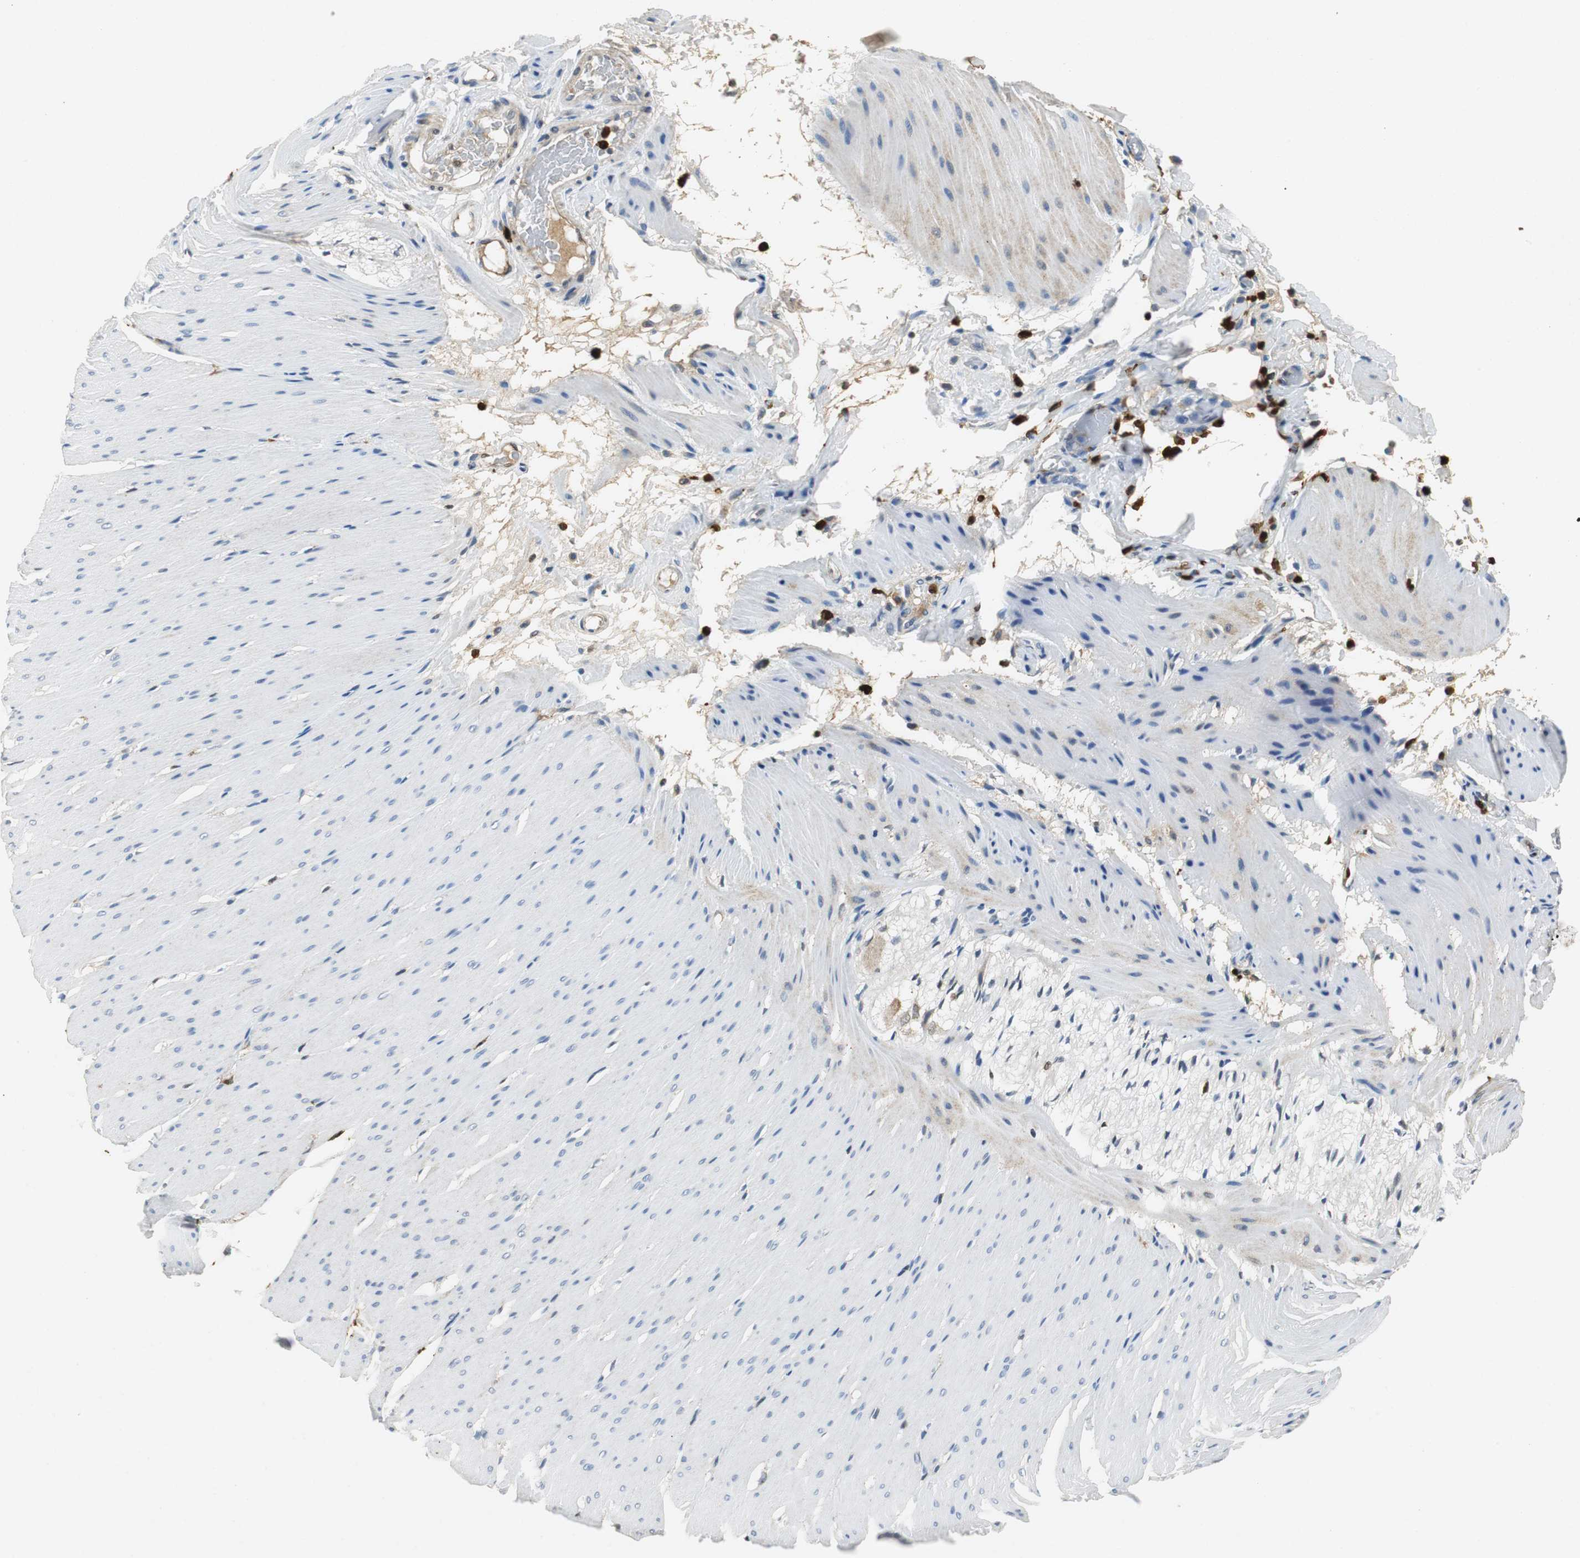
{"staining": {"intensity": "weak", "quantity": "25%-75%", "location": "cytoplasmic/membranous"}, "tissue": "smooth muscle", "cell_type": "Smooth muscle cells", "image_type": "normal", "snomed": [{"axis": "morphology", "description": "Normal tissue, NOS"}, {"axis": "topography", "description": "Smooth muscle"}, {"axis": "topography", "description": "Colon"}], "caption": "Smooth muscle stained with a brown dye demonstrates weak cytoplasmic/membranous positive staining in about 25%-75% of smooth muscle cells.", "gene": "ORM1", "patient": {"sex": "male", "age": 67}}